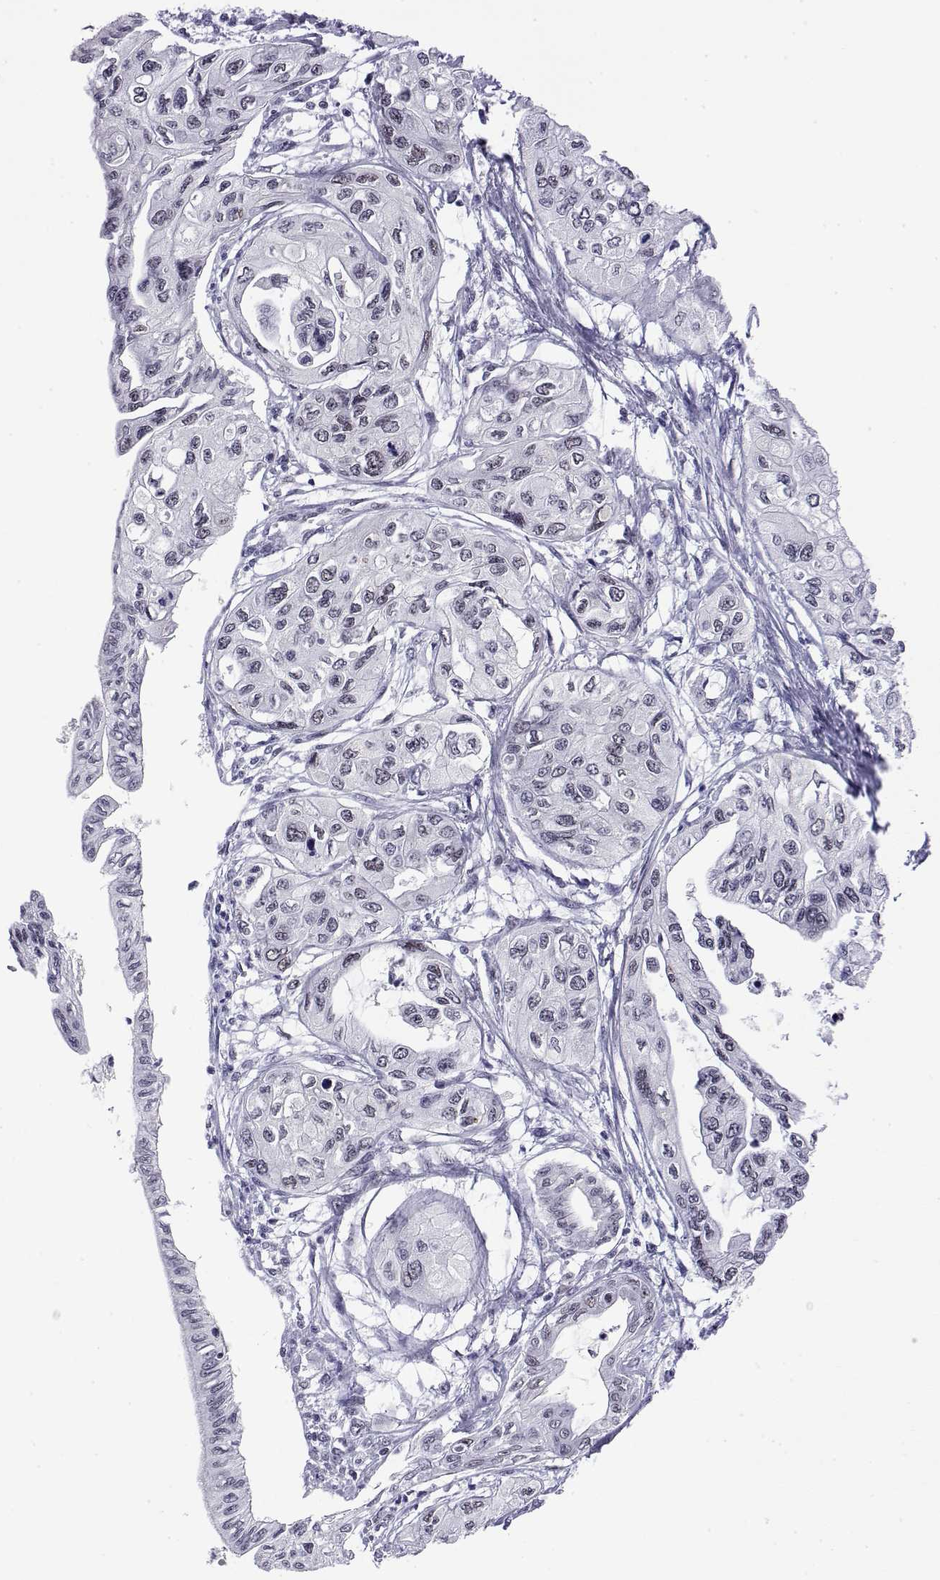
{"staining": {"intensity": "negative", "quantity": "none", "location": "none"}, "tissue": "pancreatic cancer", "cell_type": "Tumor cells", "image_type": "cancer", "snomed": [{"axis": "morphology", "description": "Adenocarcinoma, NOS"}, {"axis": "topography", "description": "Pancreas"}], "caption": "Image shows no significant protein expression in tumor cells of adenocarcinoma (pancreatic).", "gene": "POLDIP3", "patient": {"sex": "female", "age": 76}}